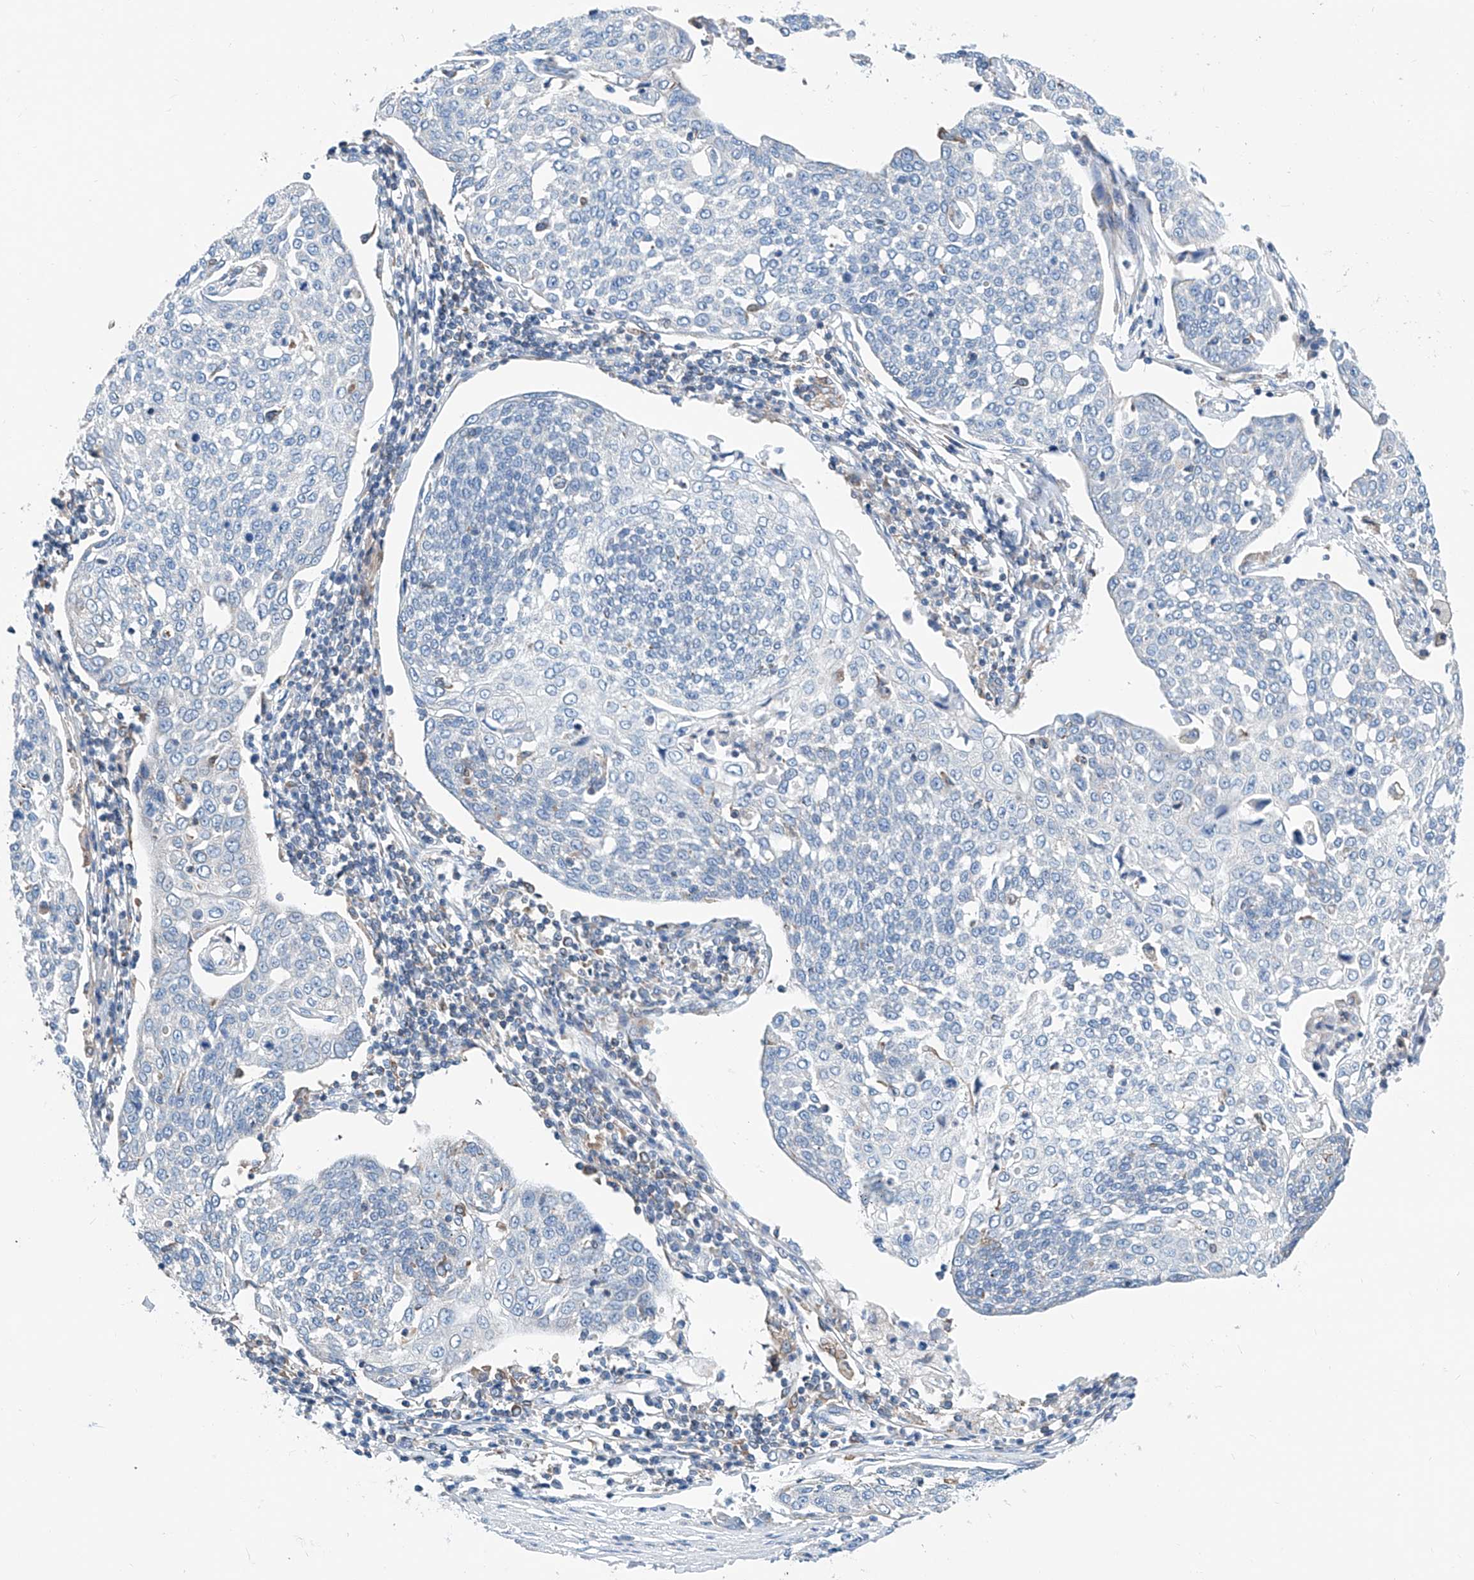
{"staining": {"intensity": "negative", "quantity": "none", "location": "none"}, "tissue": "cervical cancer", "cell_type": "Tumor cells", "image_type": "cancer", "snomed": [{"axis": "morphology", "description": "Squamous cell carcinoma, NOS"}, {"axis": "topography", "description": "Cervix"}], "caption": "Immunohistochemical staining of cervical squamous cell carcinoma displays no significant expression in tumor cells.", "gene": "MAD2L1", "patient": {"sex": "female", "age": 34}}